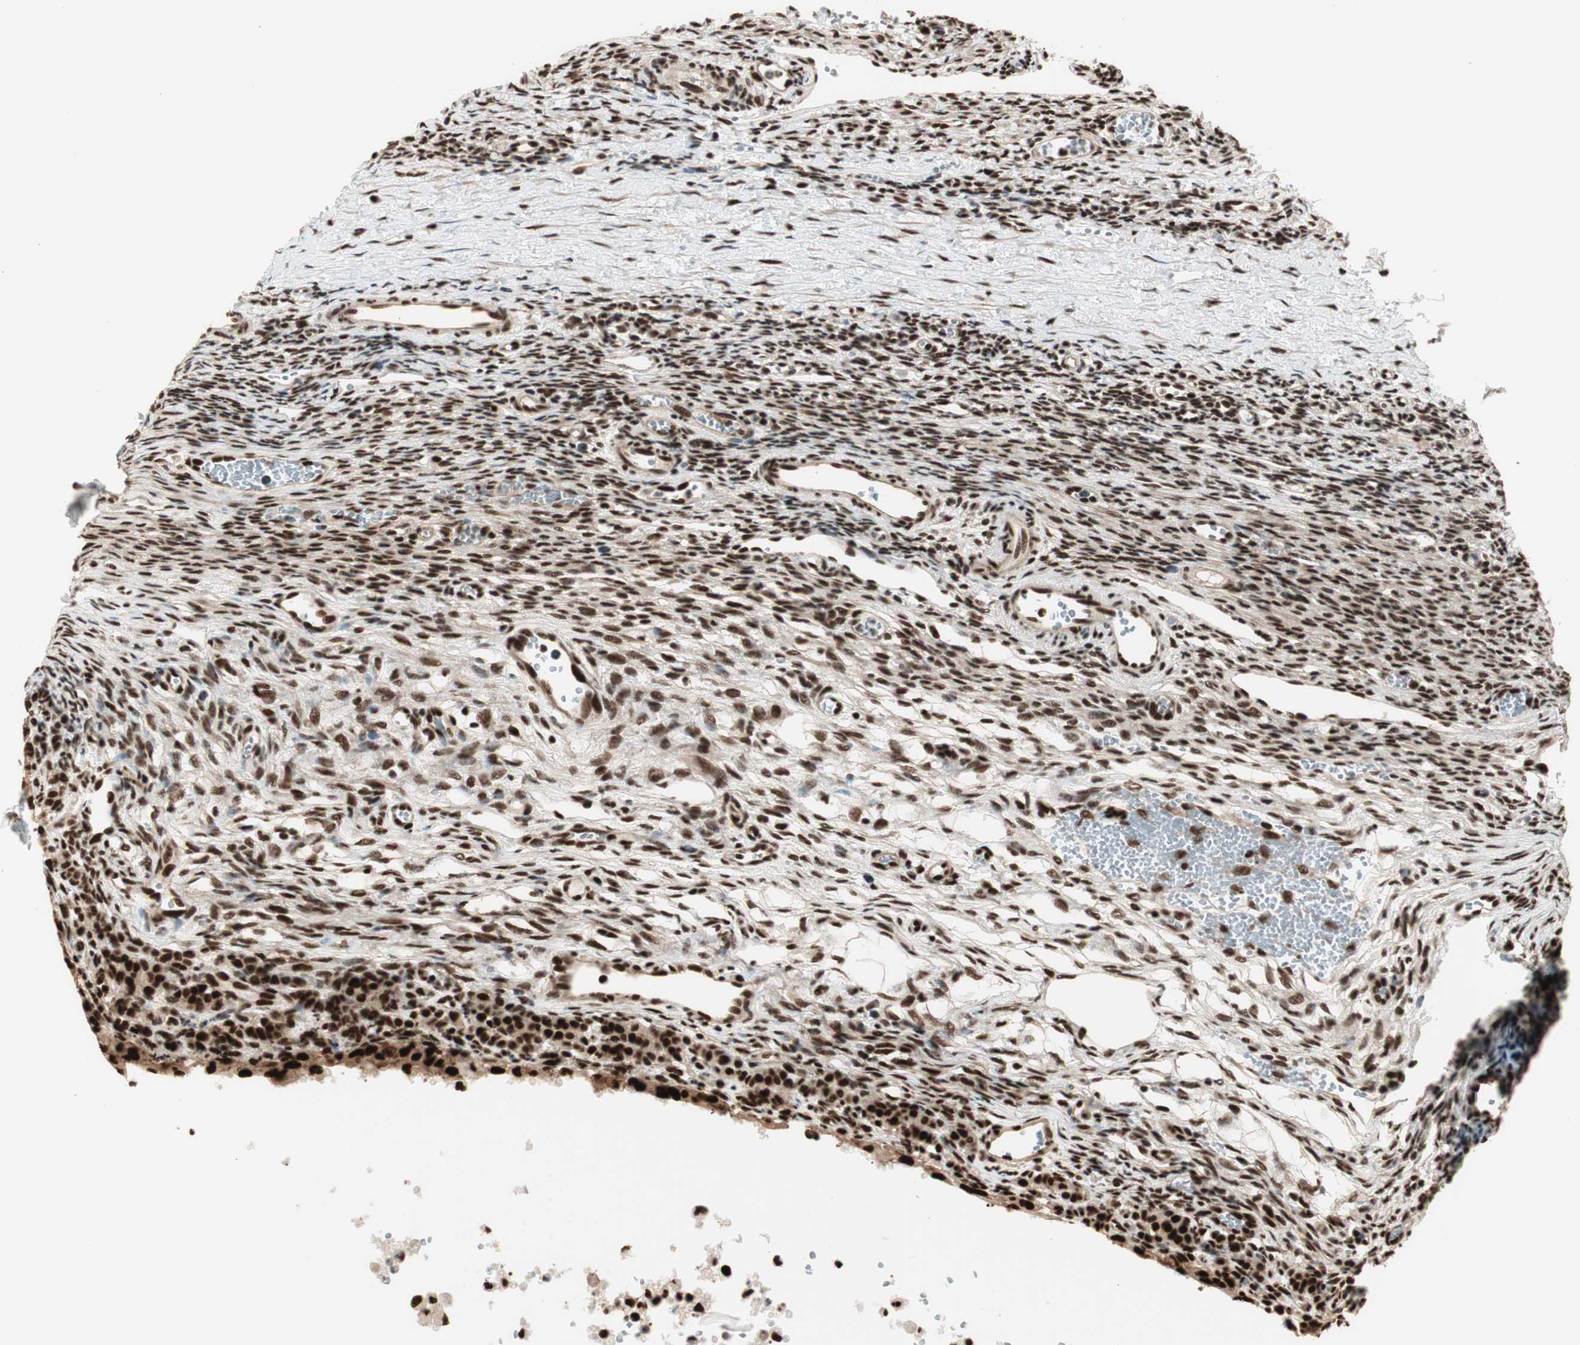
{"staining": {"intensity": "strong", "quantity": ">75%", "location": "nuclear"}, "tissue": "ovary", "cell_type": "Follicle cells", "image_type": "normal", "snomed": [{"axis": "morphology", "description": "Normal tissue, NOS"}, {"axis": "topography", "description": "Ovary"}], "caption": "This micrograph demonstrates unremarkable ovary stained with immunohistochemistry (IHC) to label a protein in brown. The nuclear of follicle cells show strong positivity for the protein. Nuclei are counter-stained blue.", "gene": "HEXIM1", "patient": {"sex": "female", "age": 33}}